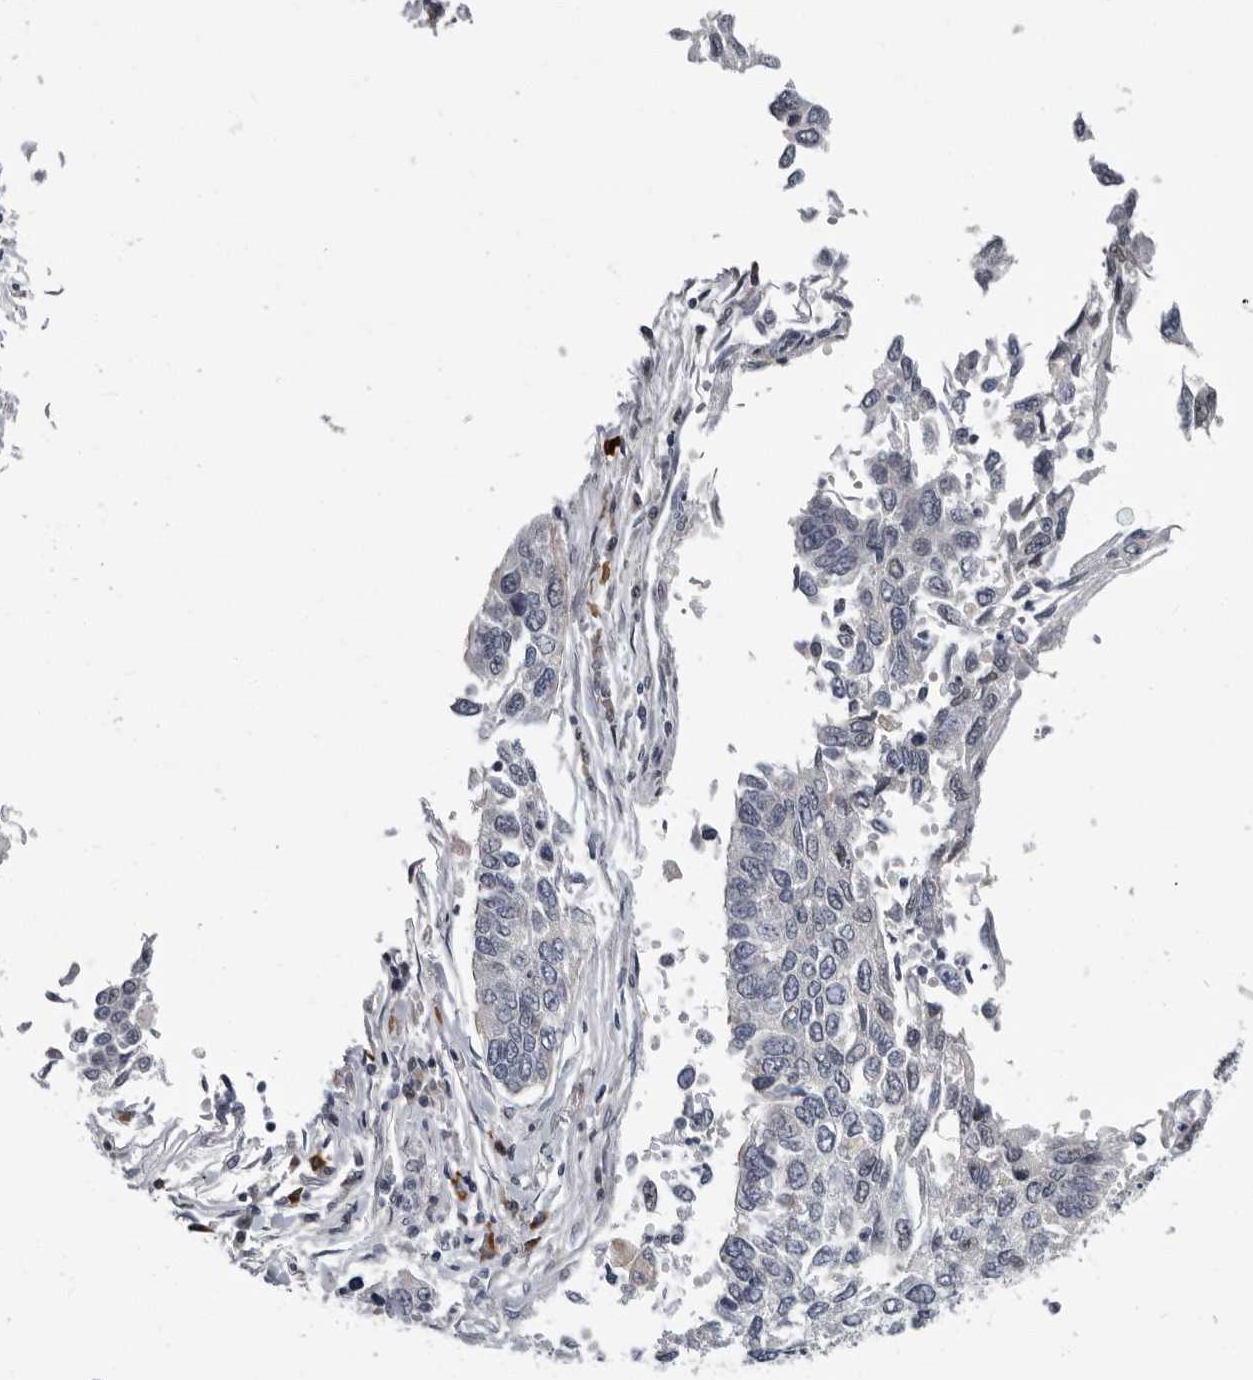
{"staining": {"intensity": "negative", "quantity": "none", "location": "none"}, "tissue": "lung cancer", "cell_type": "Tumor cells", "image_type": "cancer", "snomed": [{"axis": "morphology", "description": "Normal tissue, NOS"}, {"axis": "morphology", "description": "Squamous cell carcinoma, NOS"}, {"axis": "topography", "description": "Cartilage tissue"}, {"axis": "topography", "description": "Bronchus"}, {"axis": "topography", "description": "Lung"}, {"axis": "topography", "description": "Peripheral nerve tissue"}], "caption": "The immunohistochemistry micrograph has no significant staining in tumor cells of lung cancer (squamous cell carcinoma) tissue.", "gene": "SLC25A39", "patient": {"sex": "female", "age": 49}}